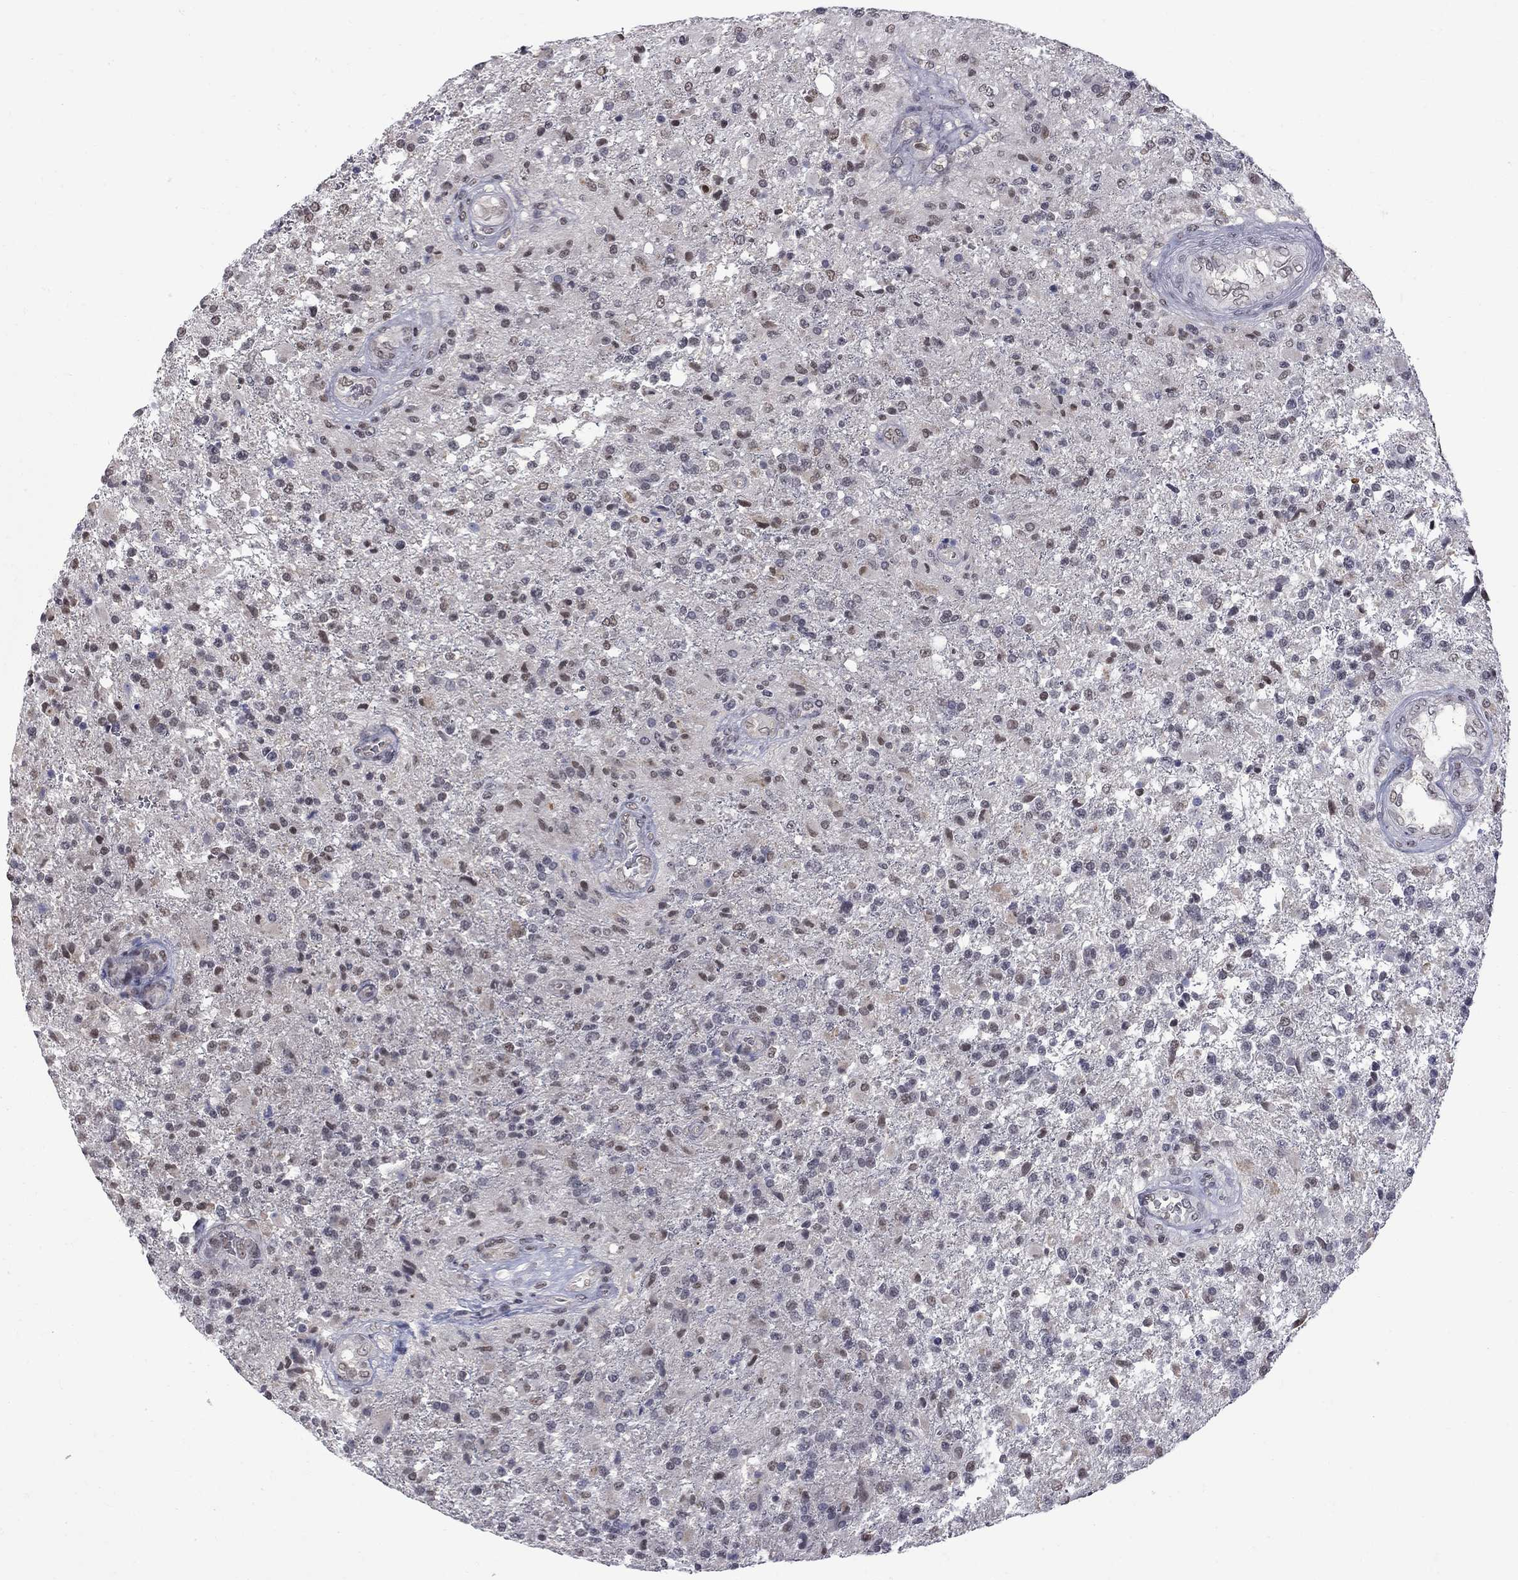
{"staining": {"intensity": "weak", "quantity": "<25%", "location": "nuclear"}, "tissue": "glioma", "cell_type": "Tumor cells", "image_type": "cancer", "snomed": [{"axis": "morphology", "description": "Glioma, malignant, High grade"}, {"axis": "topography", "description": "Brain"}], "caption": "The photomicrograph exhibits no staining of tumor cells in glioma.", "gene": "RFWD3", "patient": {"sex": "male", "age": 56}}